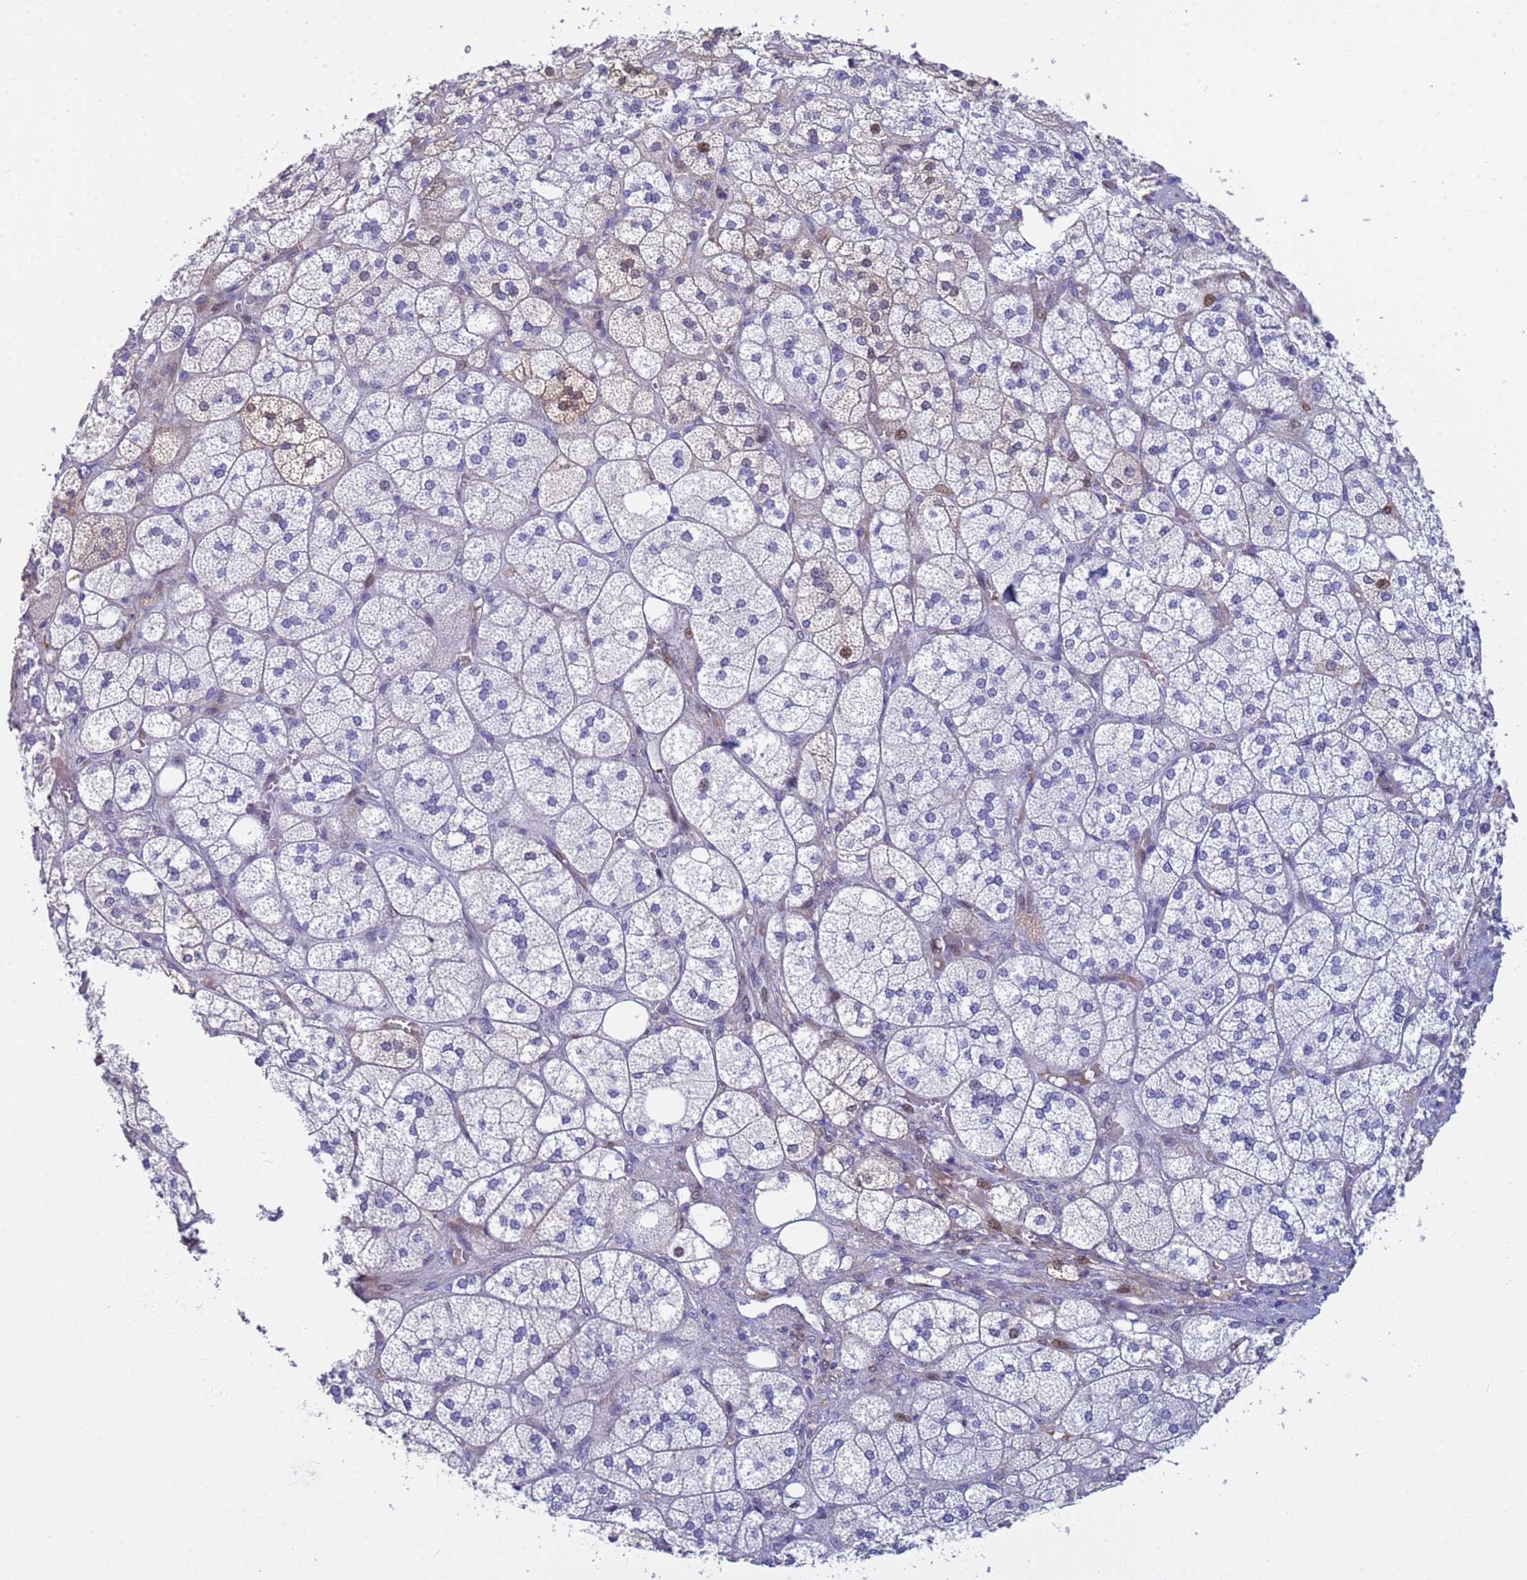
{"staining": {"intensity": "moderate", "quantity": "<25%", "location": "nuclear"}, "tissue": "adrenal gland", "cell_type": "Glandular cells", "image_type": "normal", "snomed": [{"axis": "morphology", "description": "Normal tissue, NOS"}, {"axis": "topography", "description": "Adrenal gland"}], "caption": "IHC of benign adrenal gland shows low levels of moderate nuclear positivity in about <25% of glandular cells. (DAB IHC with brightfield microscopy, high magnification).", "gene": "PPP6R1", "patient": {"sex": "male", "age": 61}}